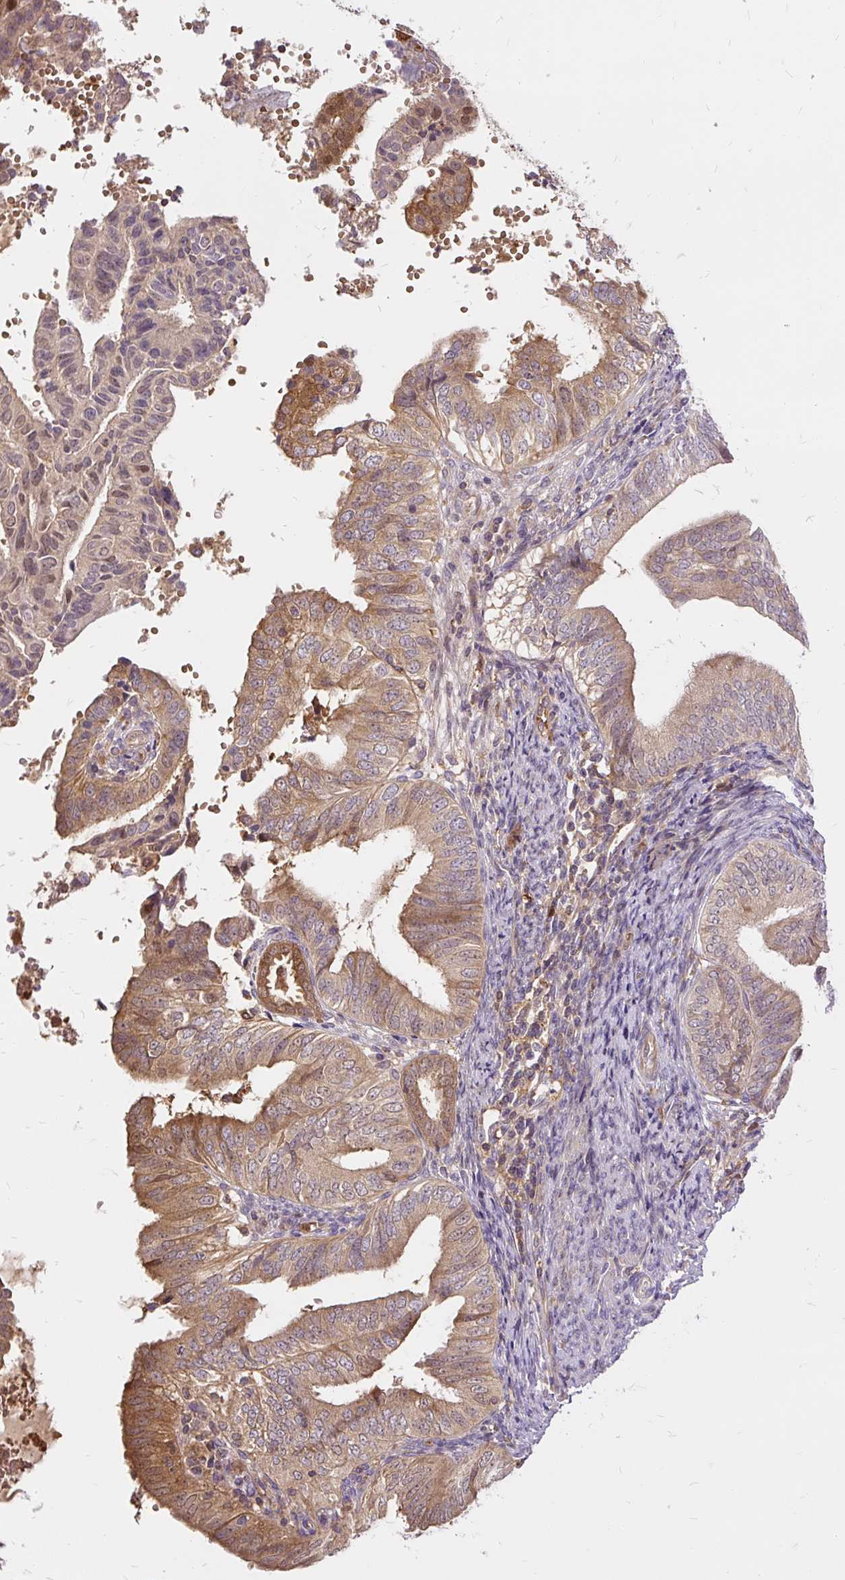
{"staining": {"intensity": "moderate", "quantity": "25%-75%", "location": "cytoplasmic/membranous"}, "tissue": "endometrial cancer", "cell_type": "Tumor cells", "image_type": "cancer", "snomed": [{"axis": "morphology", "description": "Adenocarcinoma, NOS"}, {"axis": "topography", "description": "Endometrium"}], "caption": "Protein positivity by immunohistochemistry demonstrates moderate cytoplasmic/membranous staining in about 25%-75% of tumor cells in adenocarcinoma (endometrial).", "gene": "AP5S1", "patient": {"sex": "female", "age": 58}}